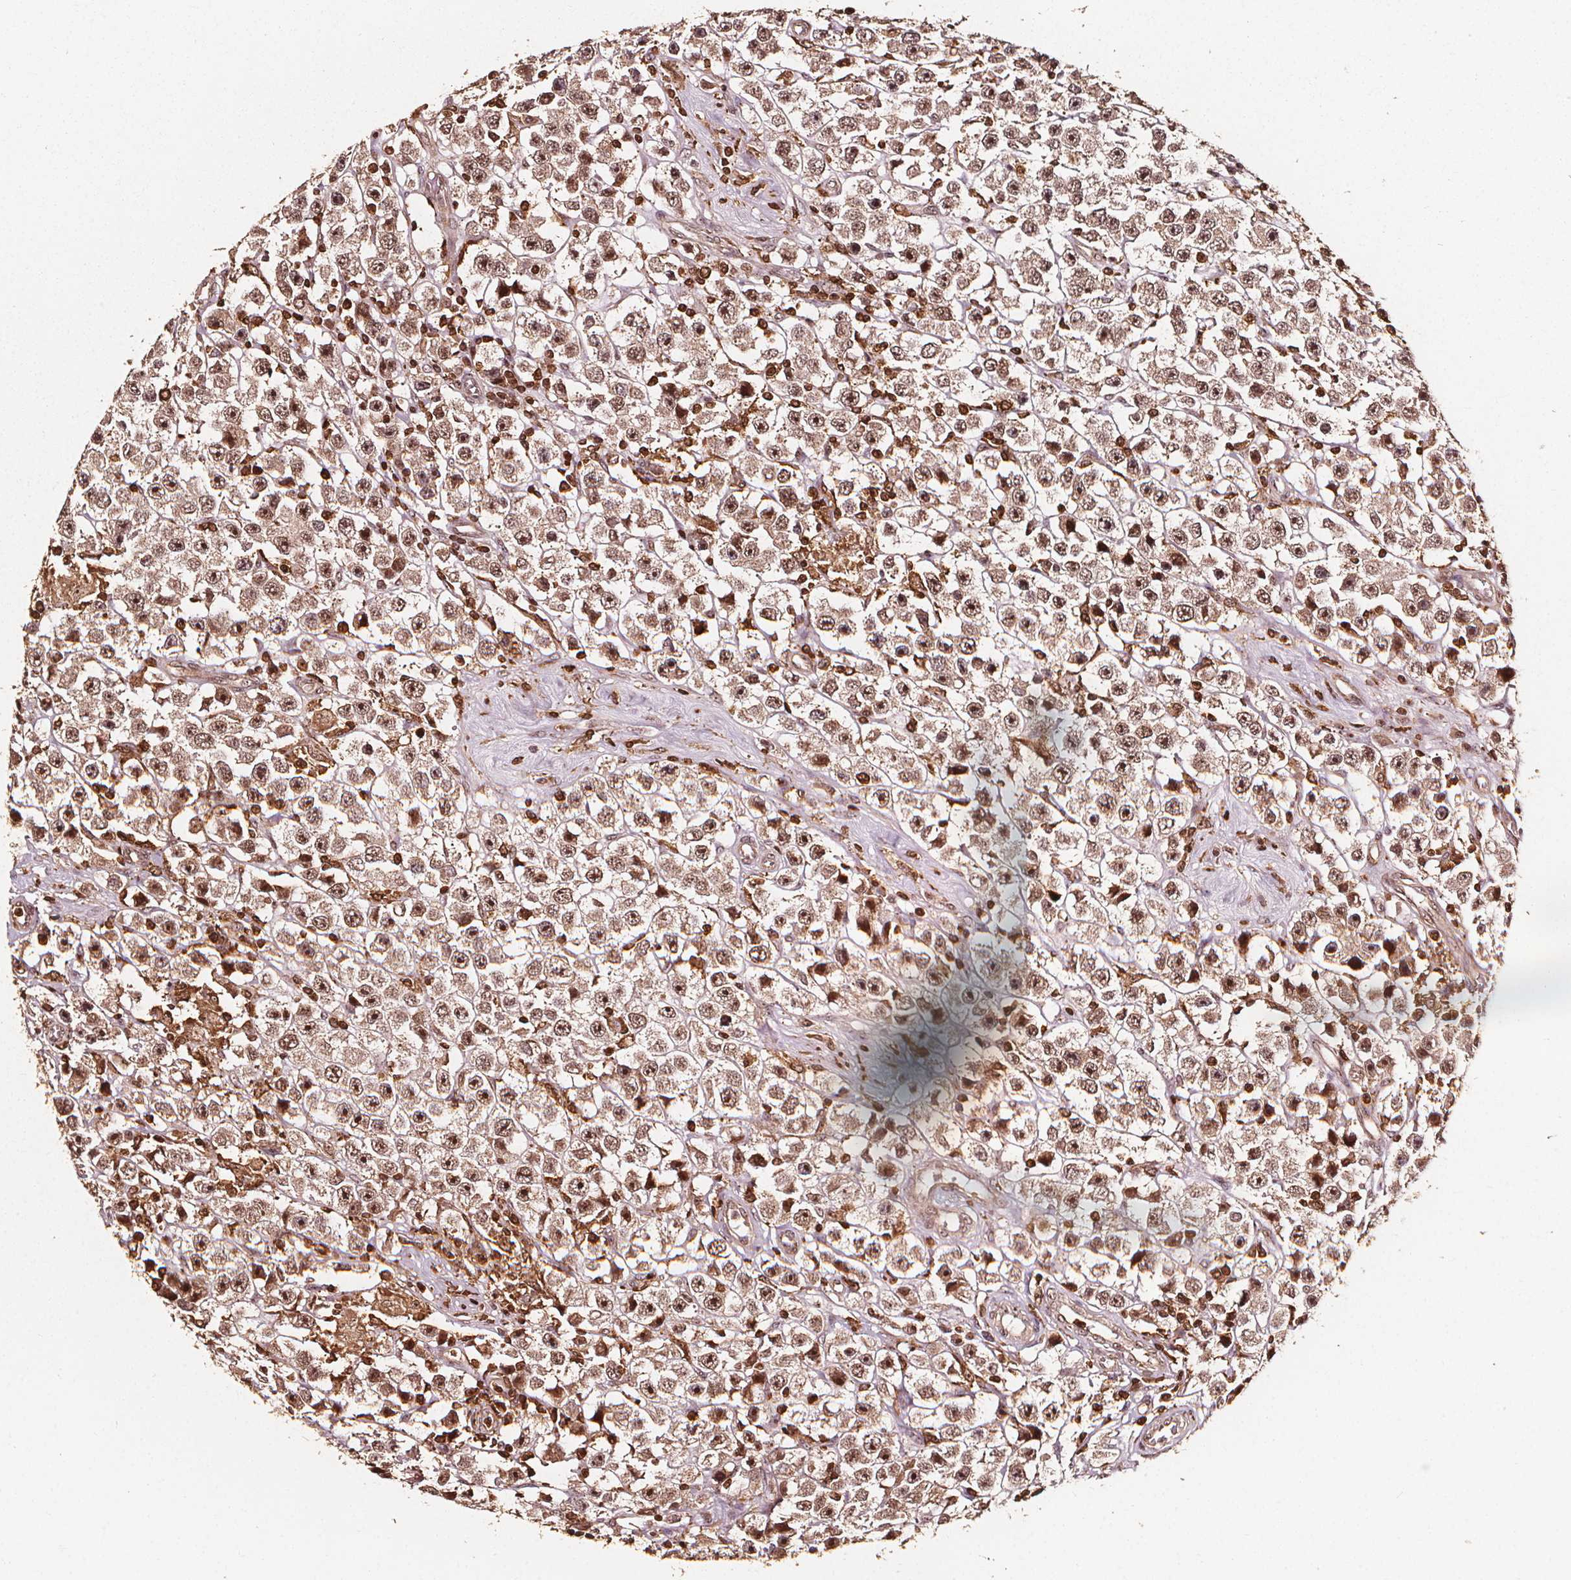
{"staining": {"intensity": "moderate", "quantity": ">75%", "location": "nuclear"}, "tissue": "testis cancer", "cell_type": "Tumor cells", "image_type": "cancer", "snomed": [{"axis": "morphology", "description": "Seminoma, NOS"}, {"axis": "topography", "description": "Testis"}], "caption": "Tumor cells demonstrate medium levels of moderate nuclear staining in about >75% of cells in human testis cancer.", "gene": "EXOSC9", "patient": {"sex": "male", "age": 45}}